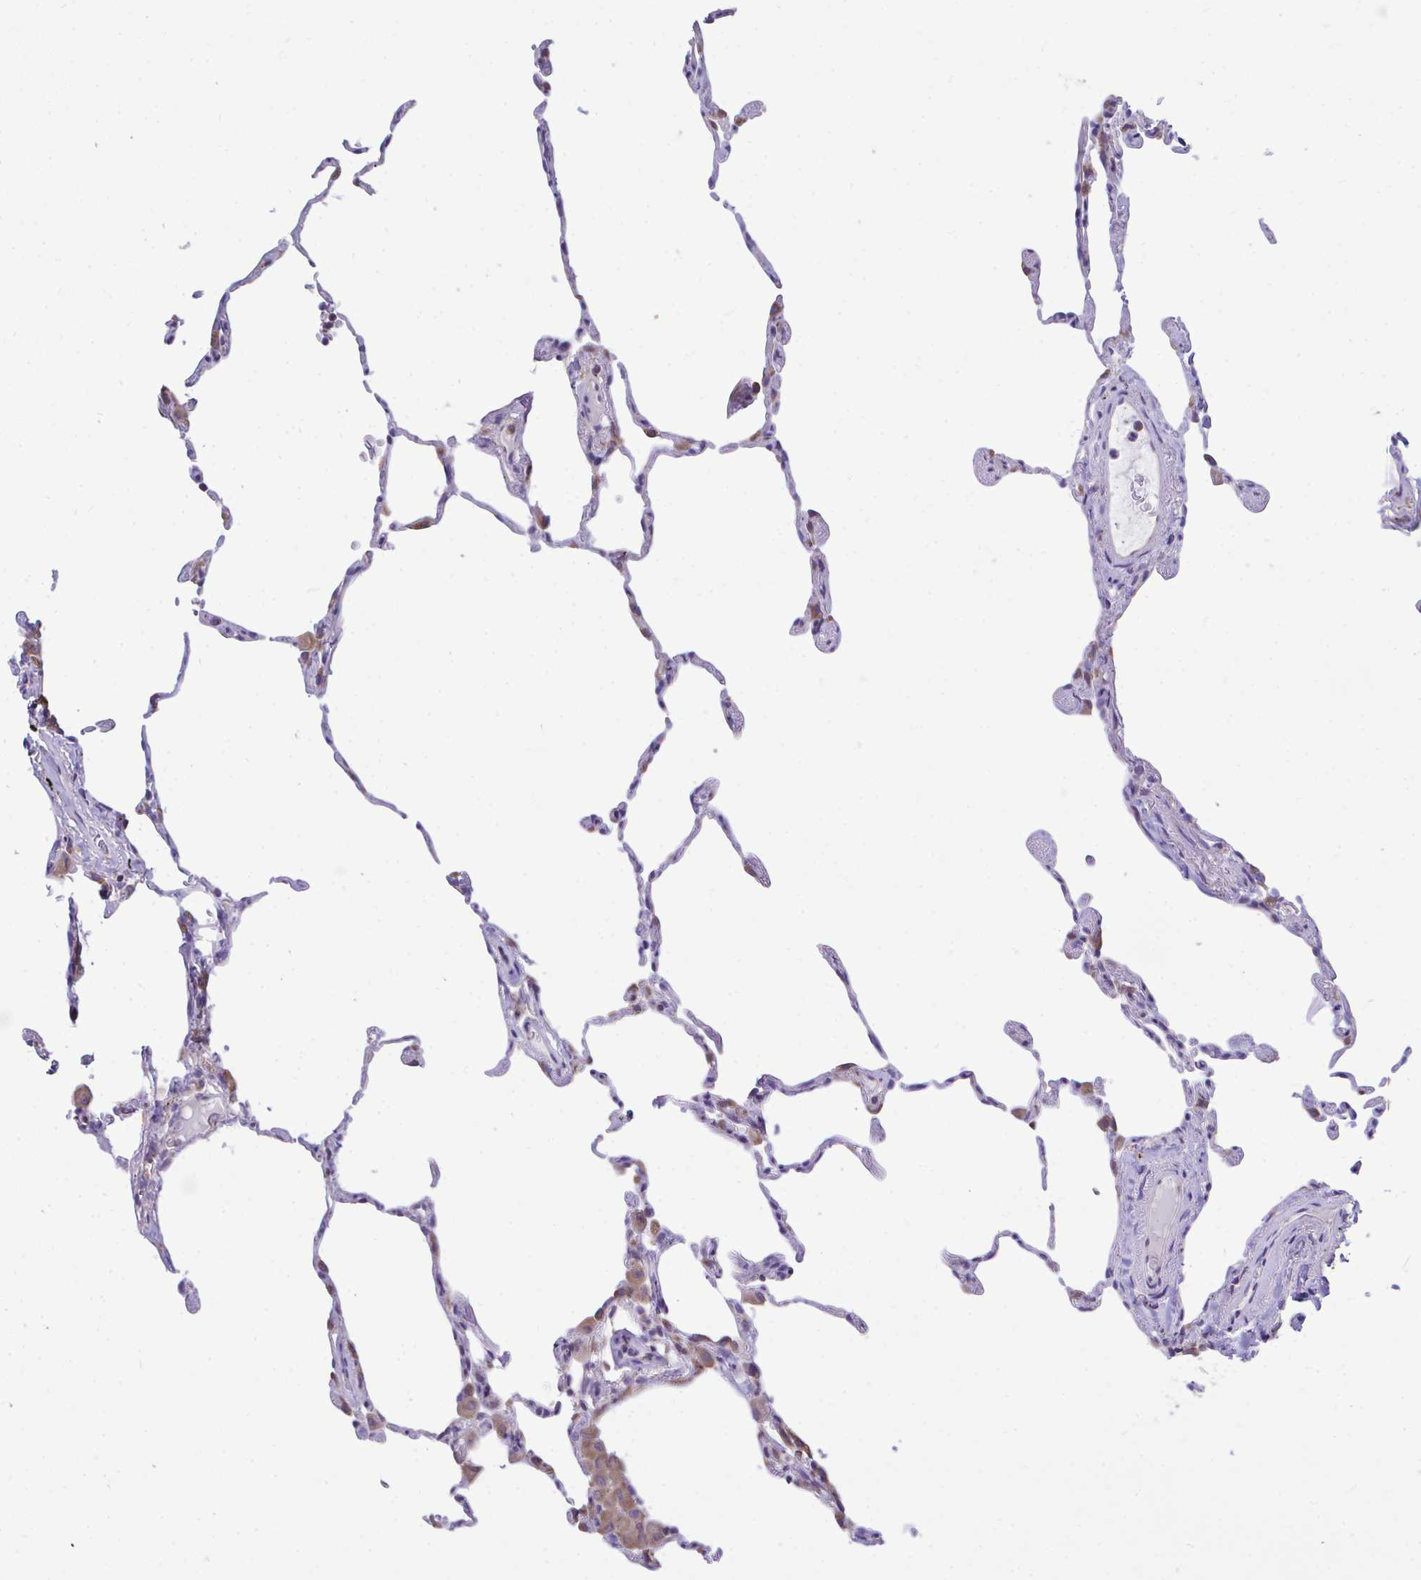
{"staining": {"intensity": "negative", "quantity": "none", "location": "none"}, "tissue": "lung", "cell_type": "Alveolar cells", "image_type": "normal", "snomed": [{"axis": "morphology", "description": "Normal tissue, NOS"}, {"axis": "topography", "description": "Lung"}], "caption": "IHC micrograph of benign human lung stained for a protein (brown), which reveals no positivity in alveolar cells. Brightfield microscopy of IHC stained with DAB (brown) and hematoxylin (blue), captured at high magnification.", "gene": "PIGK", "patient": {"sex": "female", "age": 57}}